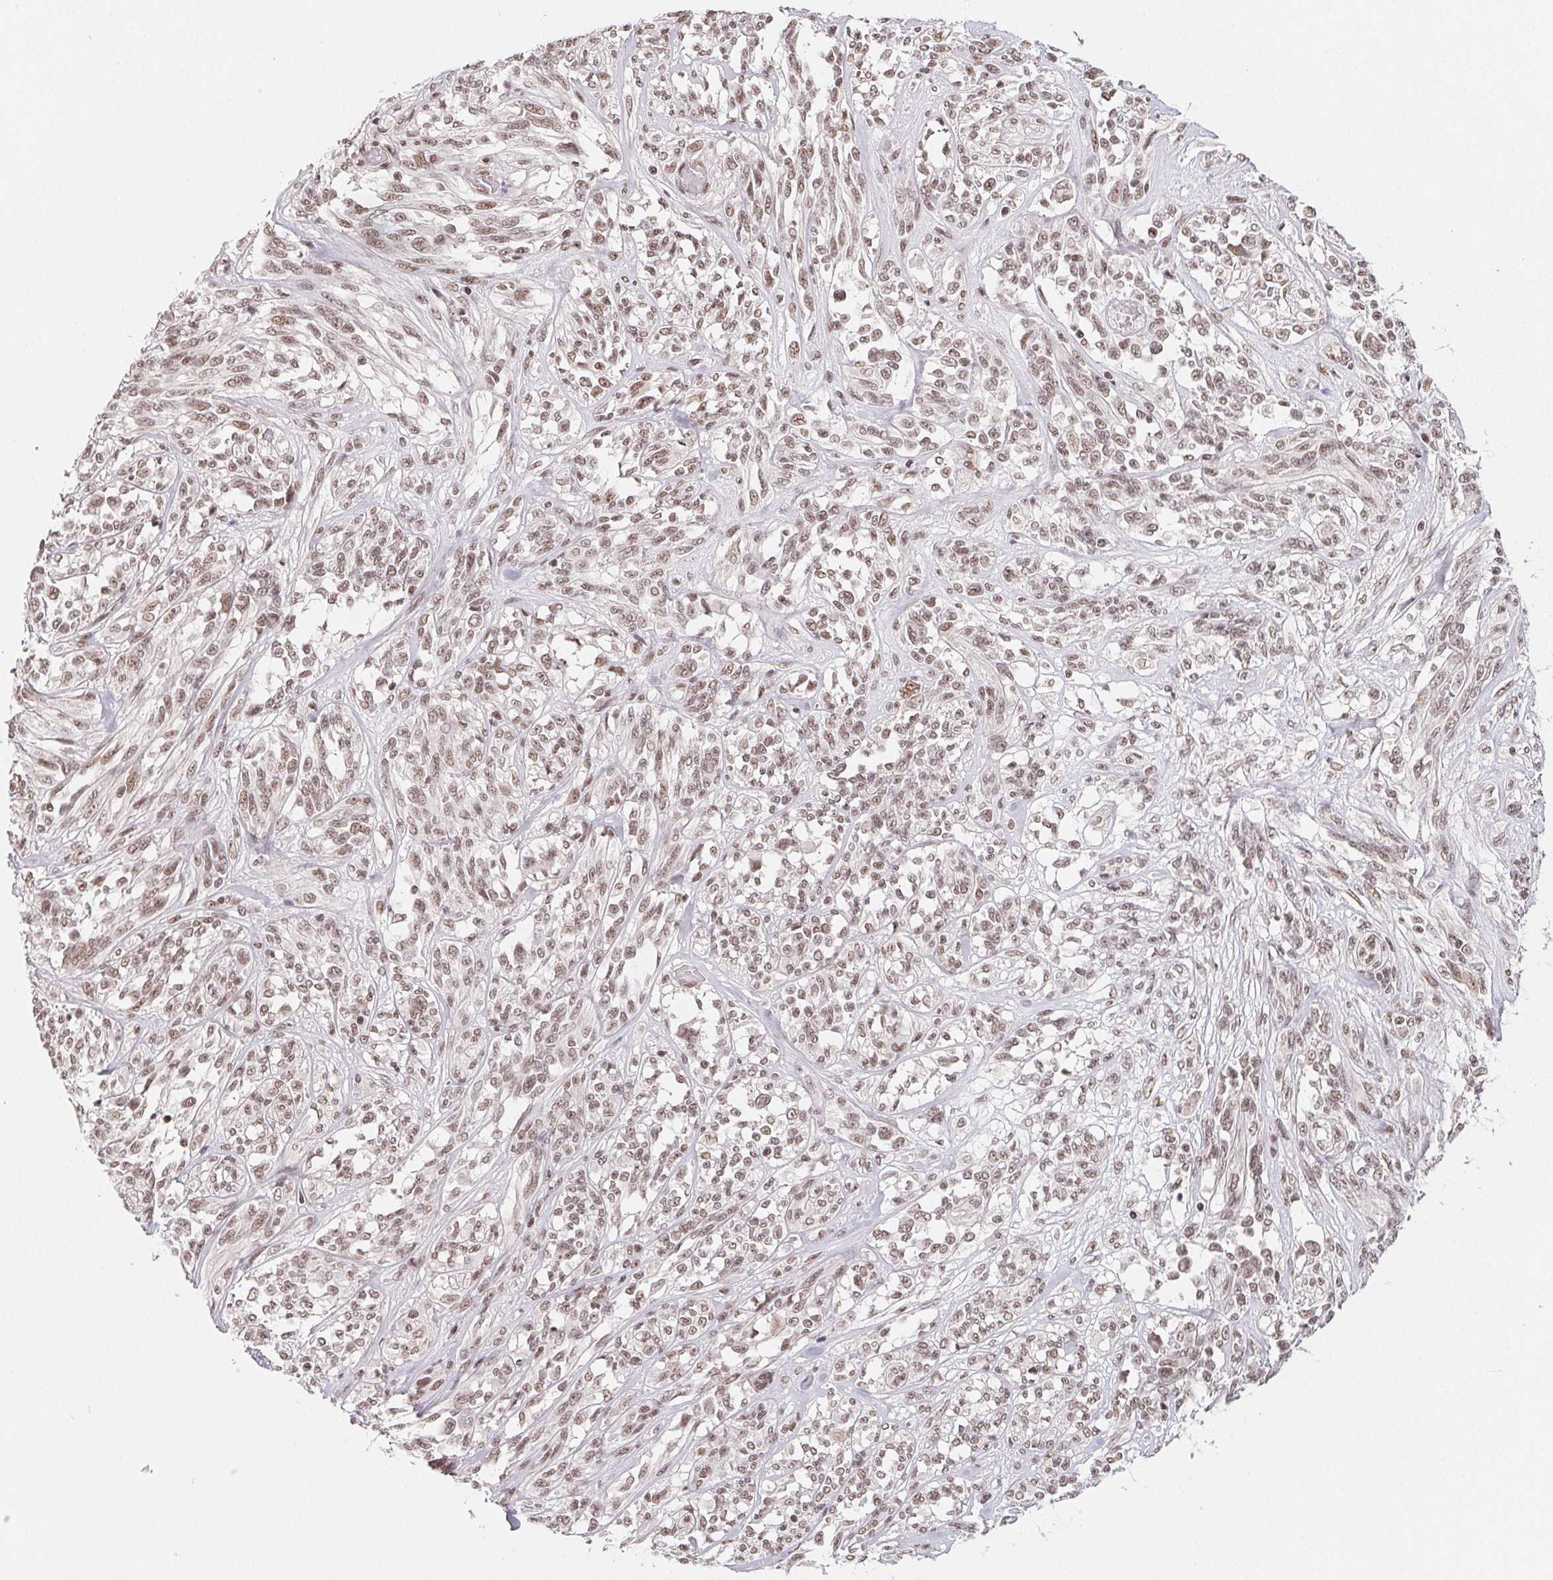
{"staining": {"intensity": "weak", "quantity": ">75%", "location": "nuclear"}, "tissue": "melanoma", "cell_type": "Tumor cells", "image_type": "cancer", "snomed": [{"axis": "morphology", "description": "Malignant melanoma, NOS"}, {"axis": "topography", "description": "Skin"}], "caption": "The histopathology image reveals staining of melanoma, revealing weak nuclear protein expression (brown color) within tumor cells.", "gene": "TCERG1", "patient": {"sex": "female", "age": 91}}